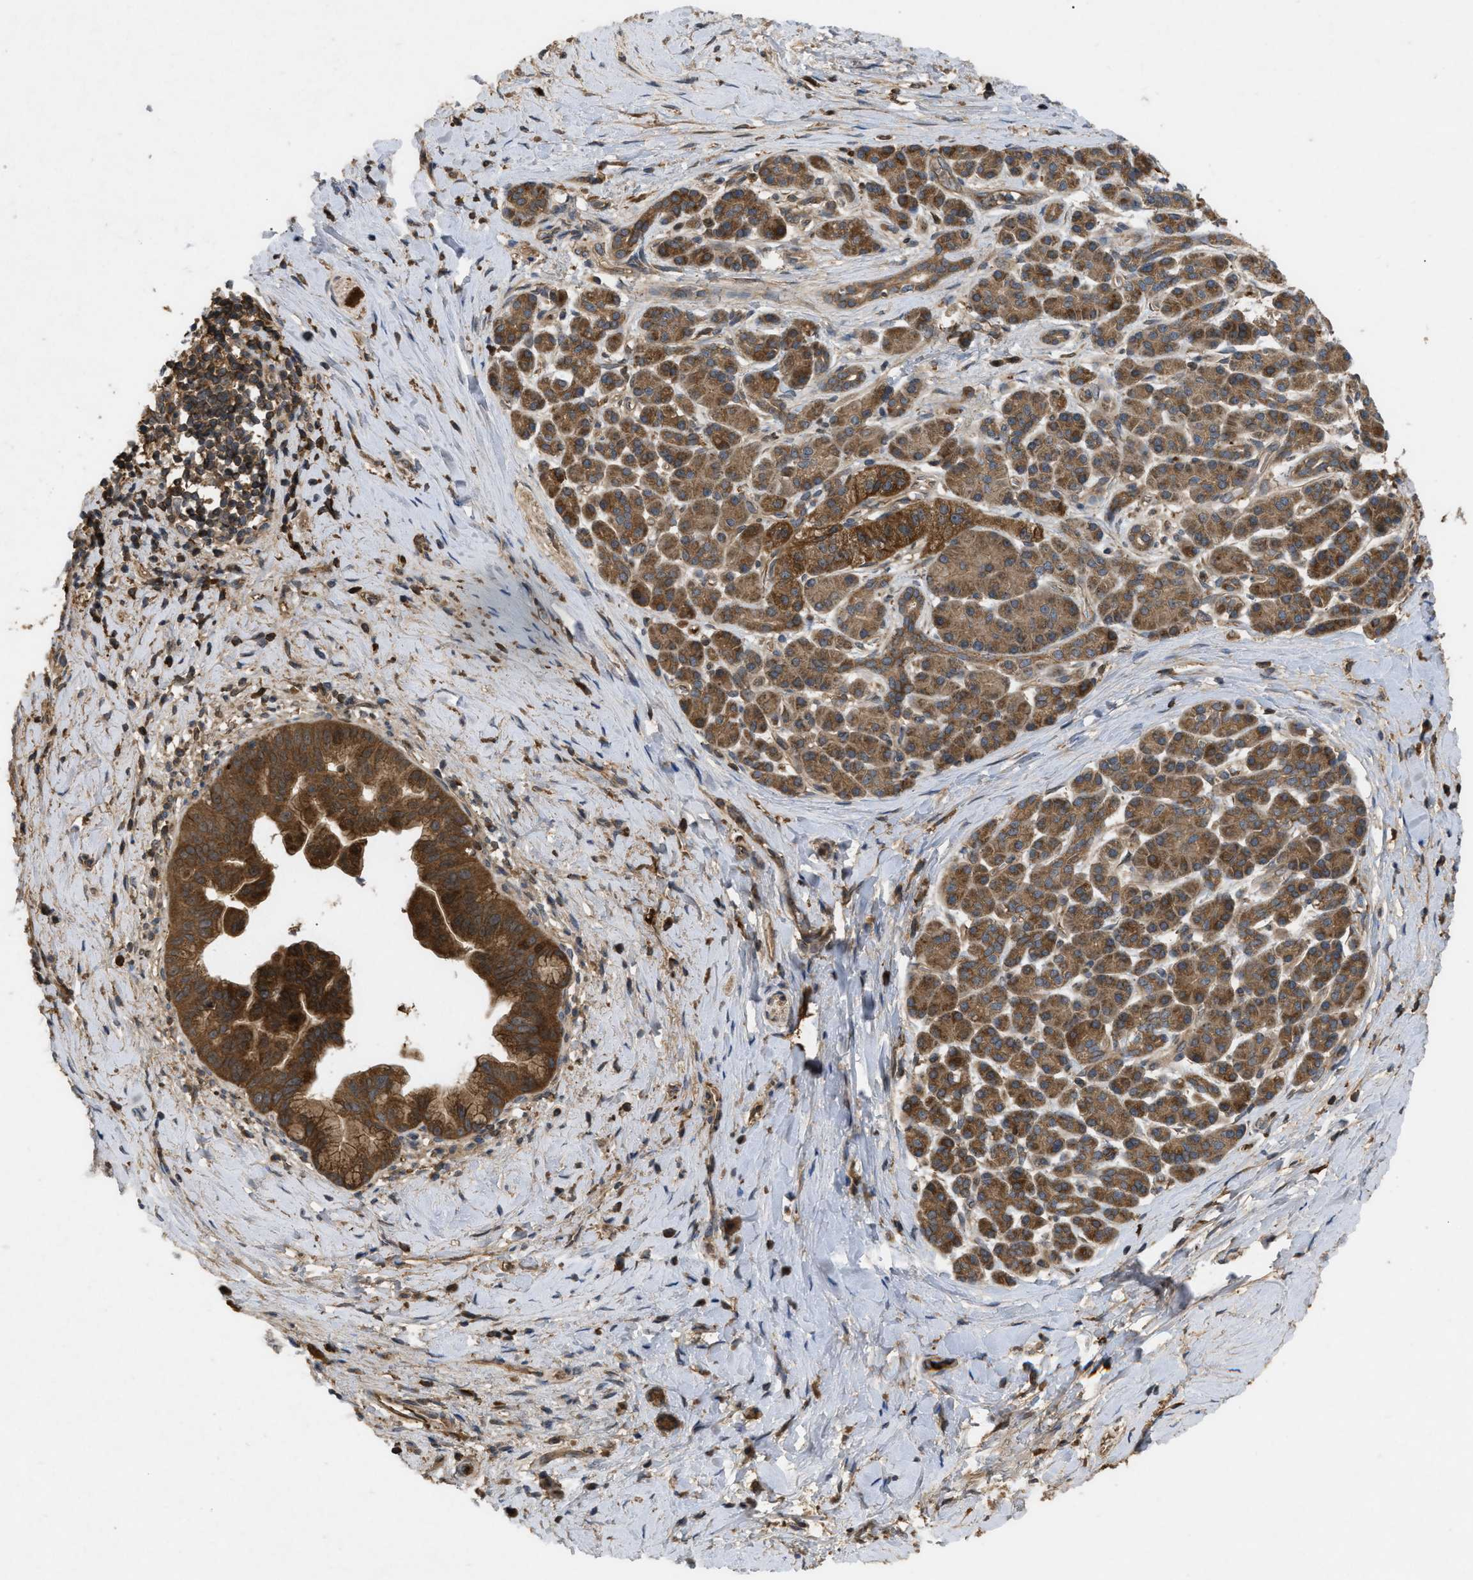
{"staining": {"intensity": "strong", "quantity": ">75%", "location": "cytoplasmic/membranous"}, "tissue": "pancreatic cancer", "cell_type": "Tumor cells", "image_type": "cancer", "snomed": [{"axis": "morphology", "description": "Adenocarcinoma, NOS"}, {"axis": "topography", "description": "Pancreas"}], "caption": "An IHC micrograph of neoplastic tissue is shown. Protein staining in brown labels strong cytoplasmic/membranous positivity in adenocarcinoma (pancreatic) within tumor cells. (Brightfield microscopy of DAB IHC at high magnification).", "gene": "RAB2A", "patient": {"sex": "male", "age": 55}}